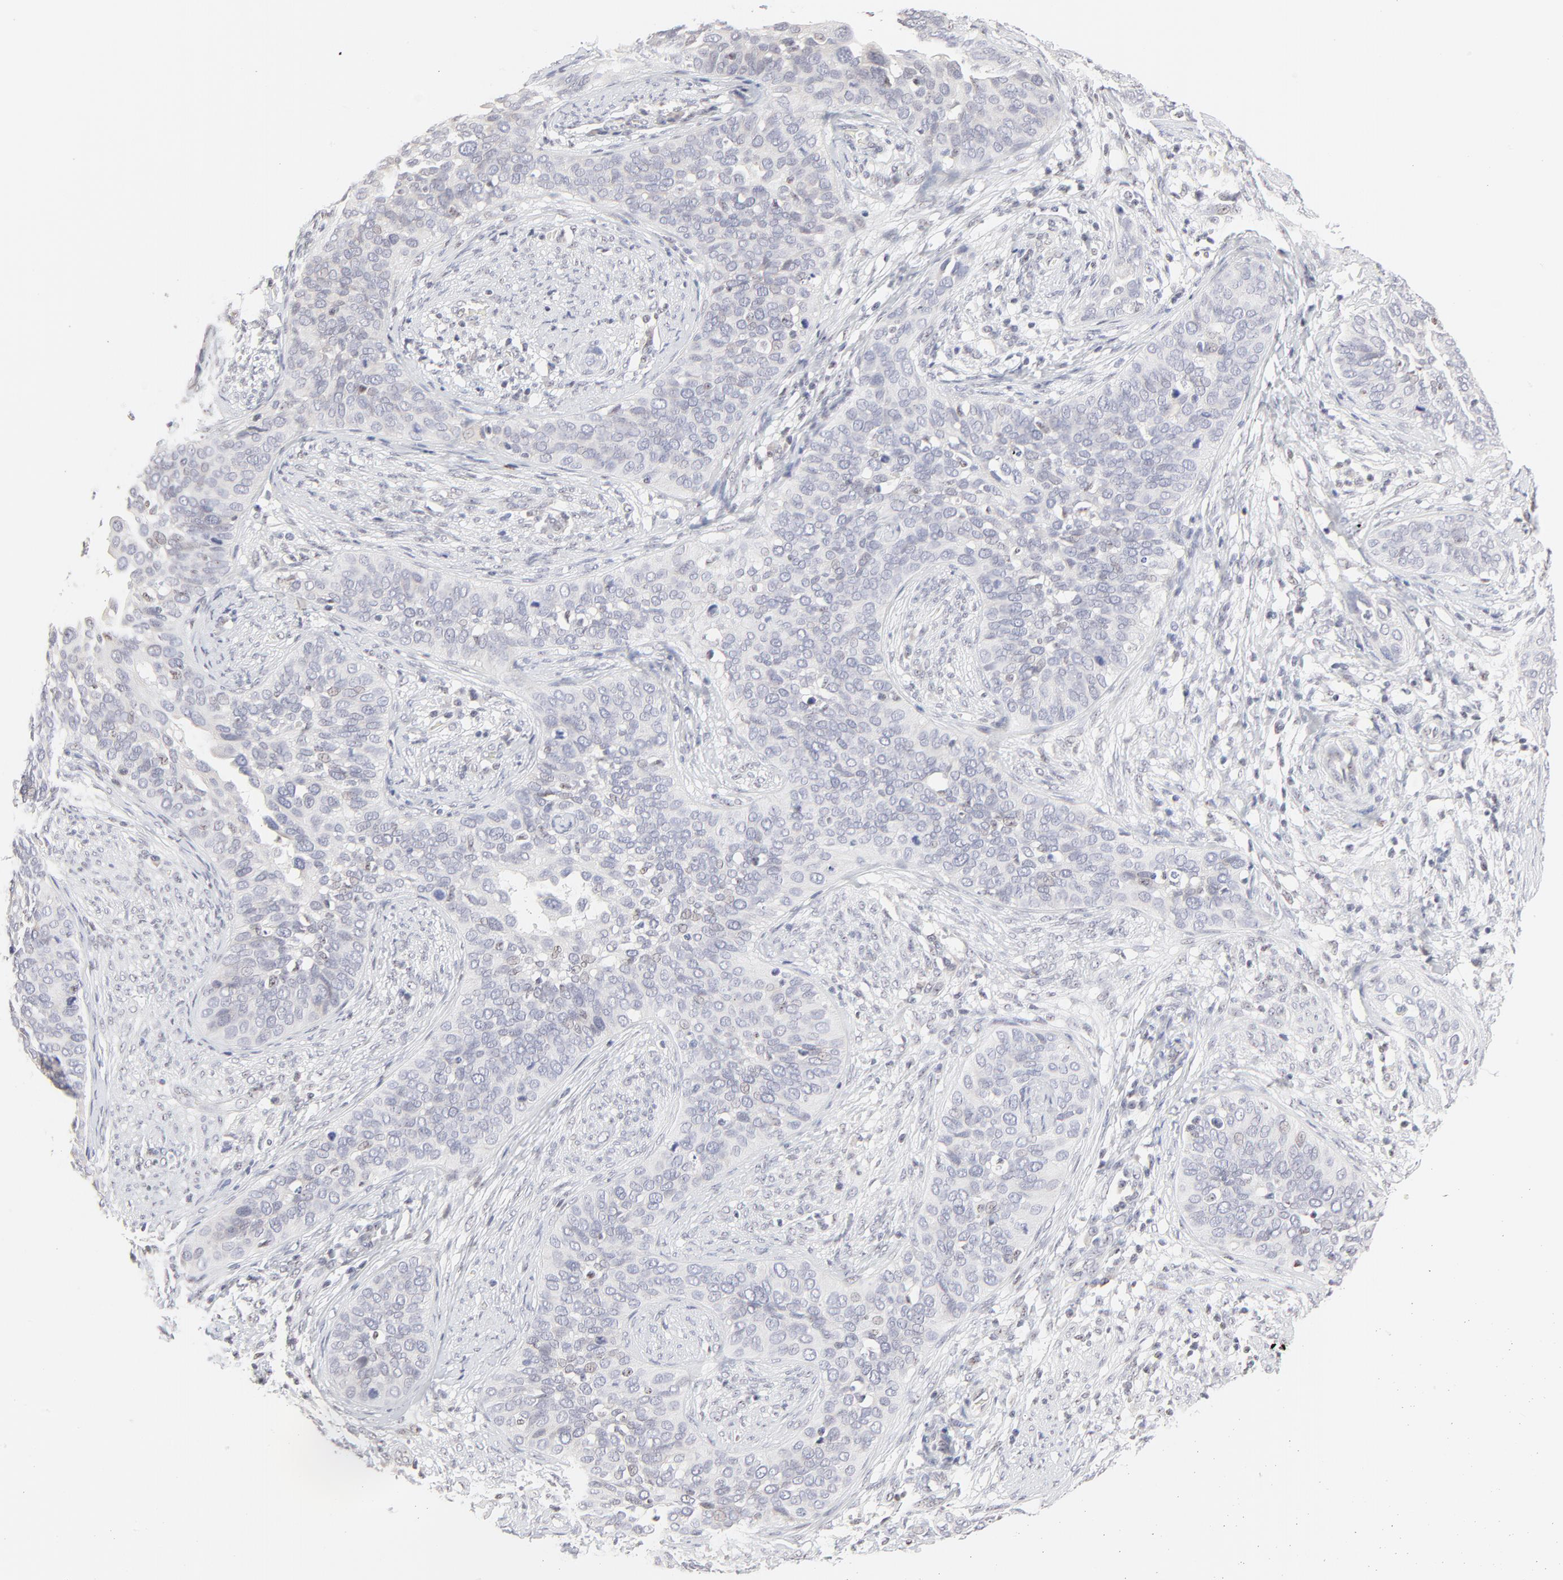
{"staining": {"intensity": "negative", "quantity": "none", "location": "none"}, "tissue": "cervical cancer", "cell_type": "Tumor cells", "image_type": "cancer", "snomed": [{"axis": "morphology", "description": "Squamous cell carcinoma, NOS"}, {"axis": "topography", "description": "Cervix"}], "caption": "High magnification brightfield microscopy of cervical cancer (squamous cell carcinoma) stained with DAB (brown) and counterstained with hematoxylin (blue): tumor cells show no significant positivity. (DAB (3,3'-diaminobenzidine) immunohistochemistry visualized using brightfield microscopy, high magnification).", "gene": "NFIL3", "patient": {"sex": "female", "age": 31}}